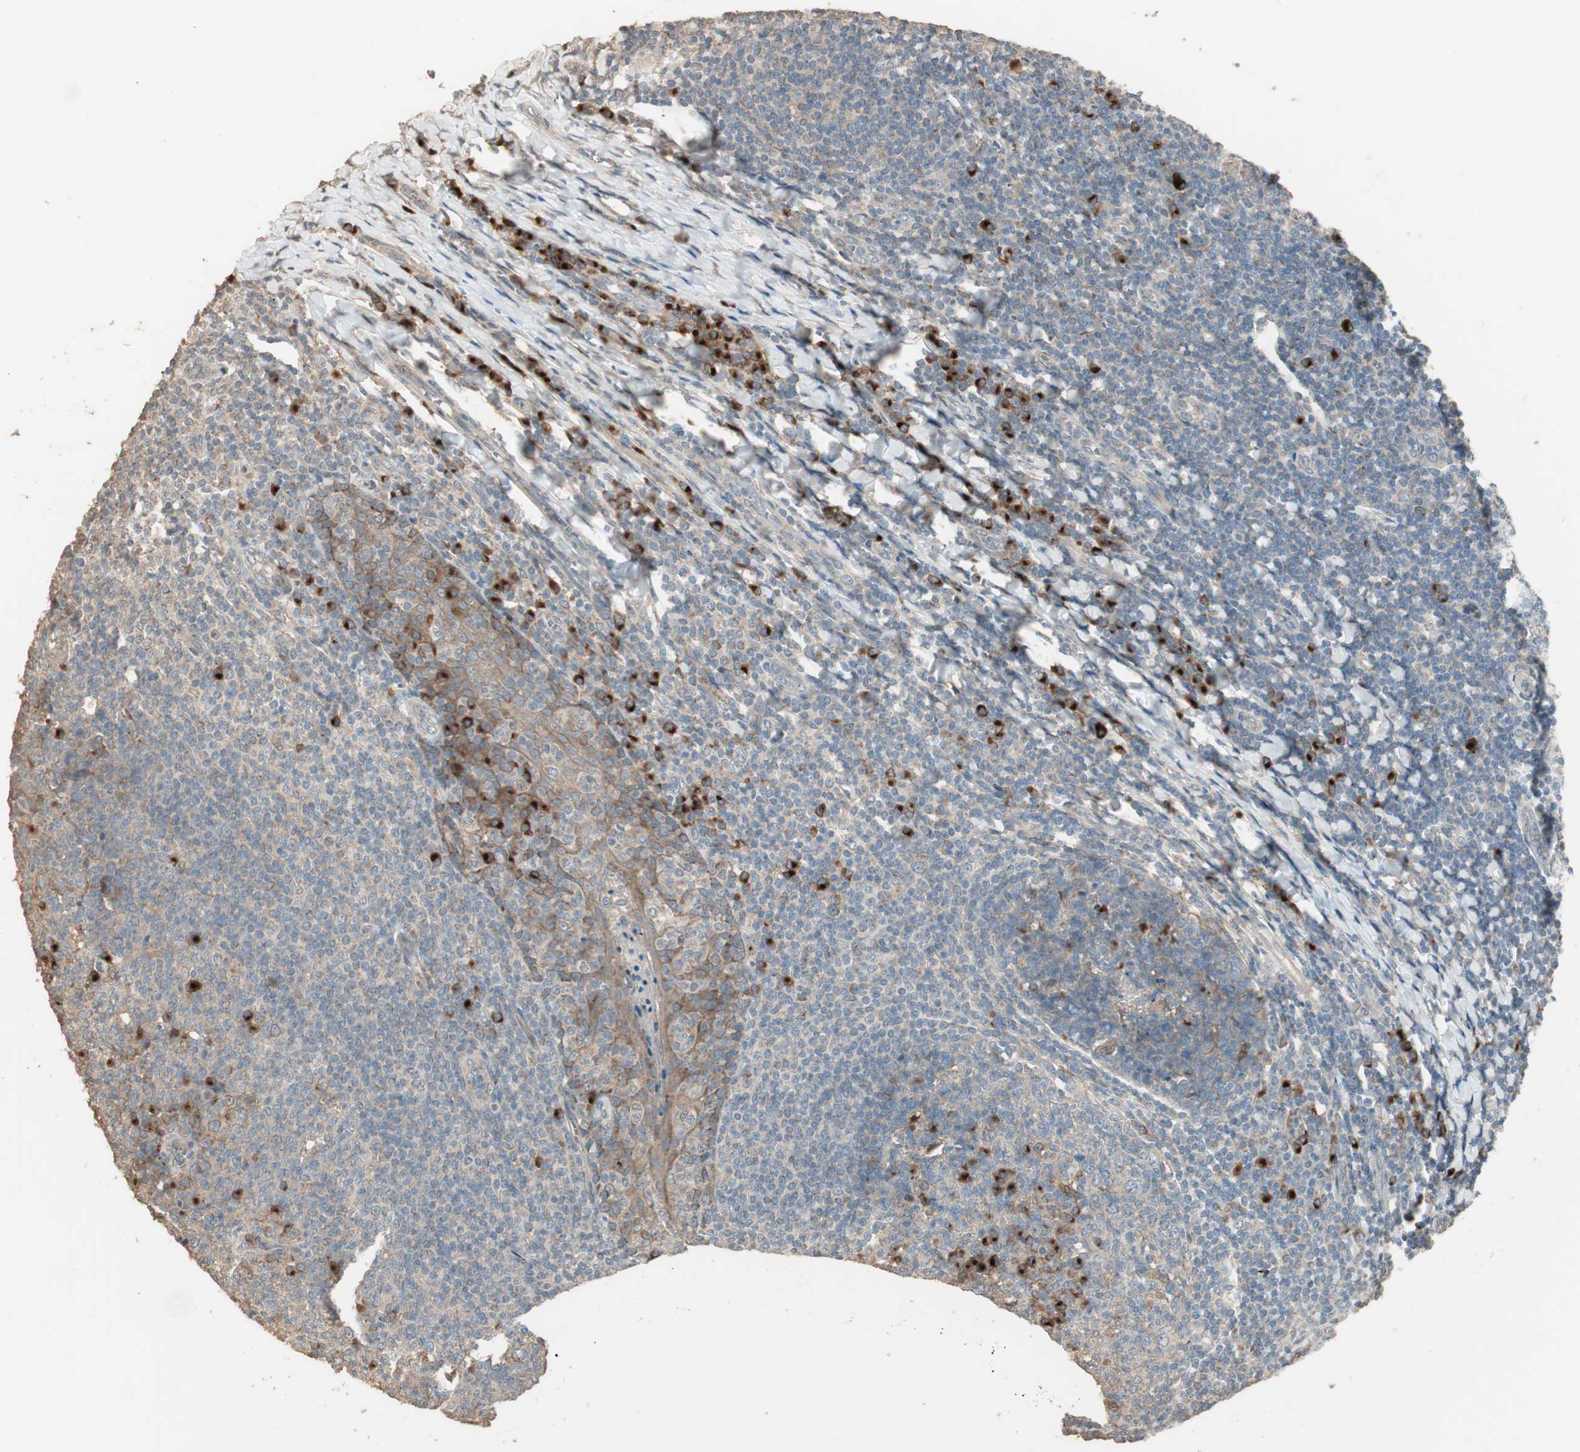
{"staining": {"intensity": "strong", "quantity": "<25%", "location": "cytoplasmic/membranous,nuclear"}, "tissue": "tonsil", "cell_type": "Germinal center cells", "image_type": "normal", "snomed": [{"axis": "morphology", "description": "Normal tissue, NOS"}, {"axis": "topography", "description": "Tonsil"}], "caption": "Approximately <25% of germinal center cells in unremarkable tonsil show strong cytoplasmic/membranous,nuclear protein expression as visualized by brown immunohistochemical staining.", "gene": "RARRES1", "patient": {"sex": "male", "age": 31}}